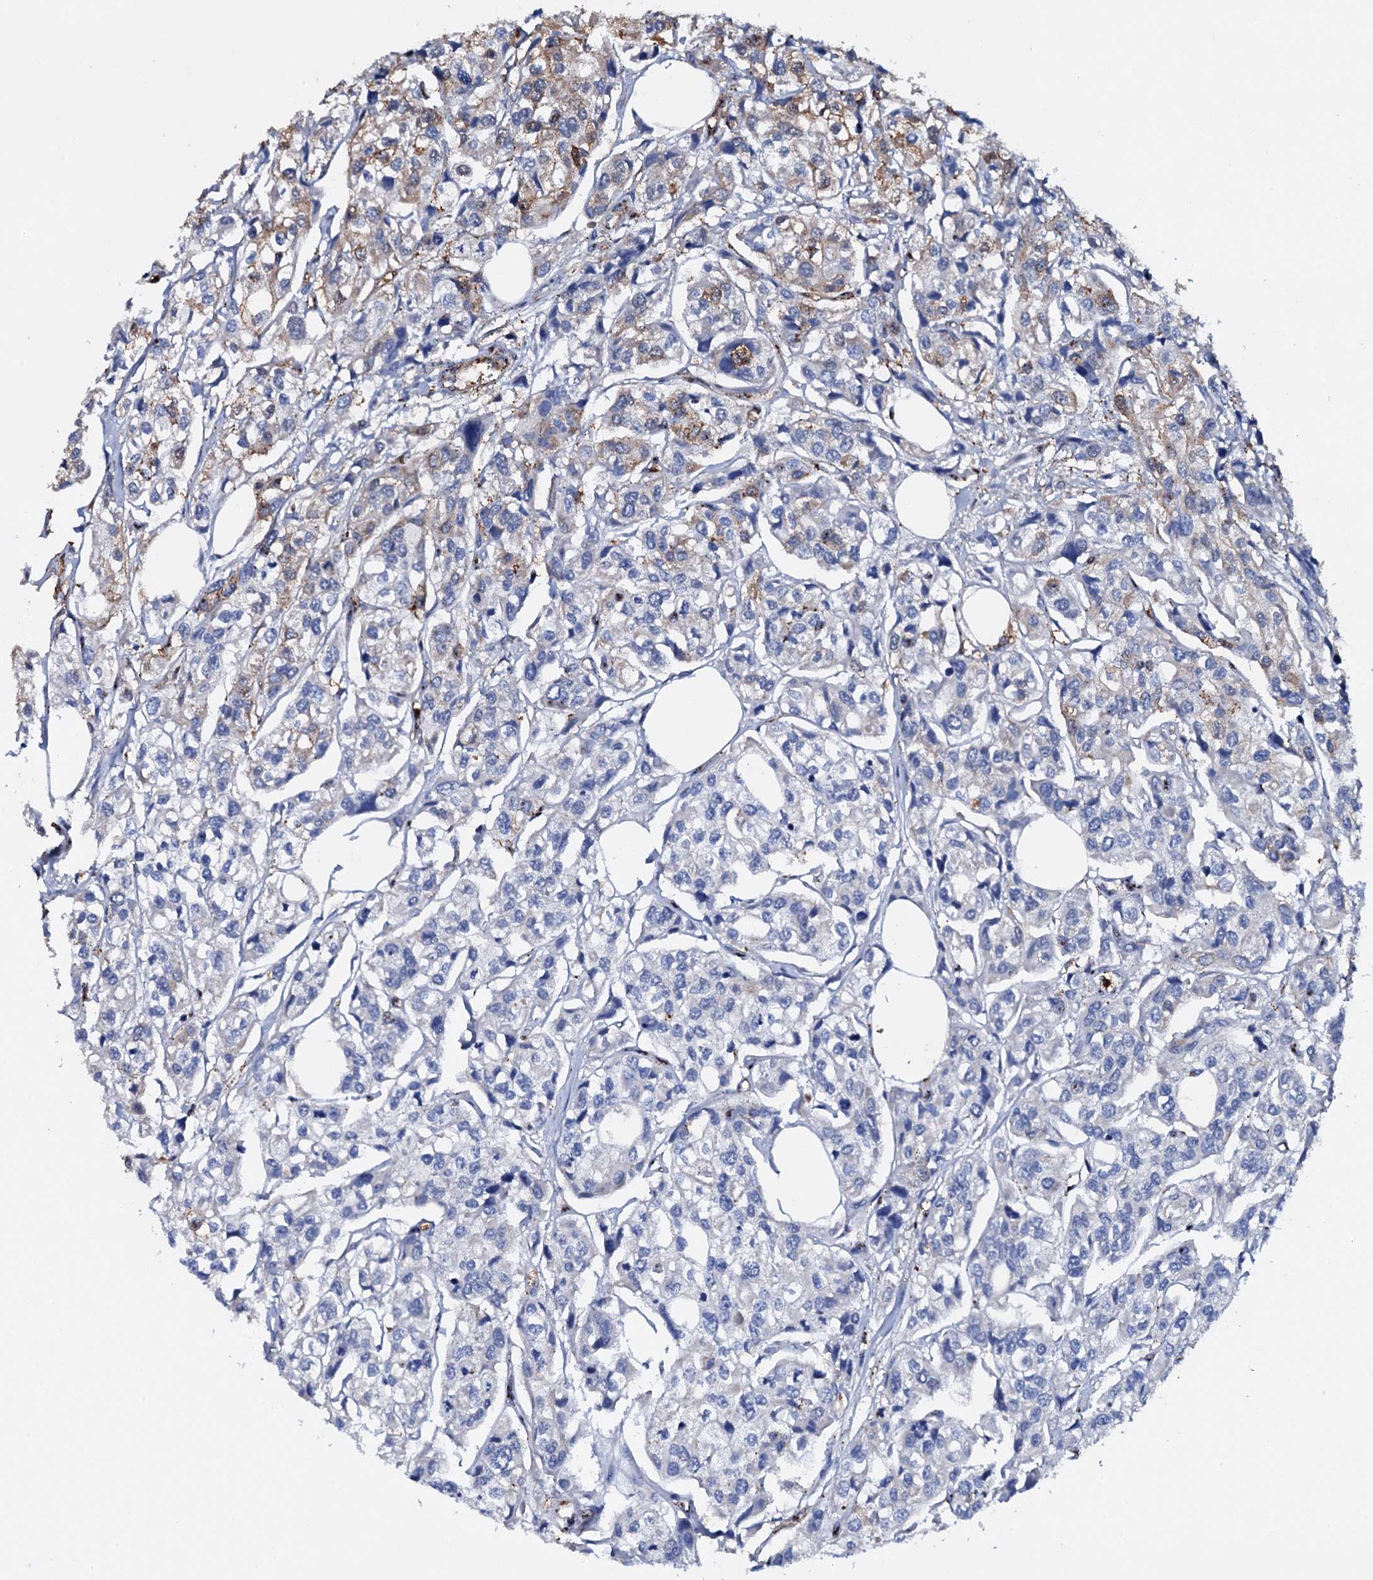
{"staining": {"intensity": "moderate", "quantity": "<25%", "location": "cytoplasmic/membranous"}, "tissue": "urothelial cancer", "cell_type": "Tumor cells", "image_type": "cancer", "snomed": [{"axis": "morphology", "description": "Urothelial carcinoma, High grade"}, {"axis": "topography", "description": "Urinary bladder"}], "caption": "Human urothelial cancer stained with a brown dye exhibits moderate cytoplasmic/membranous positive staining in about <25% of tumor cells.", "gene": "MS4A4E", "patient": {"sex": "male", "age": 67}}